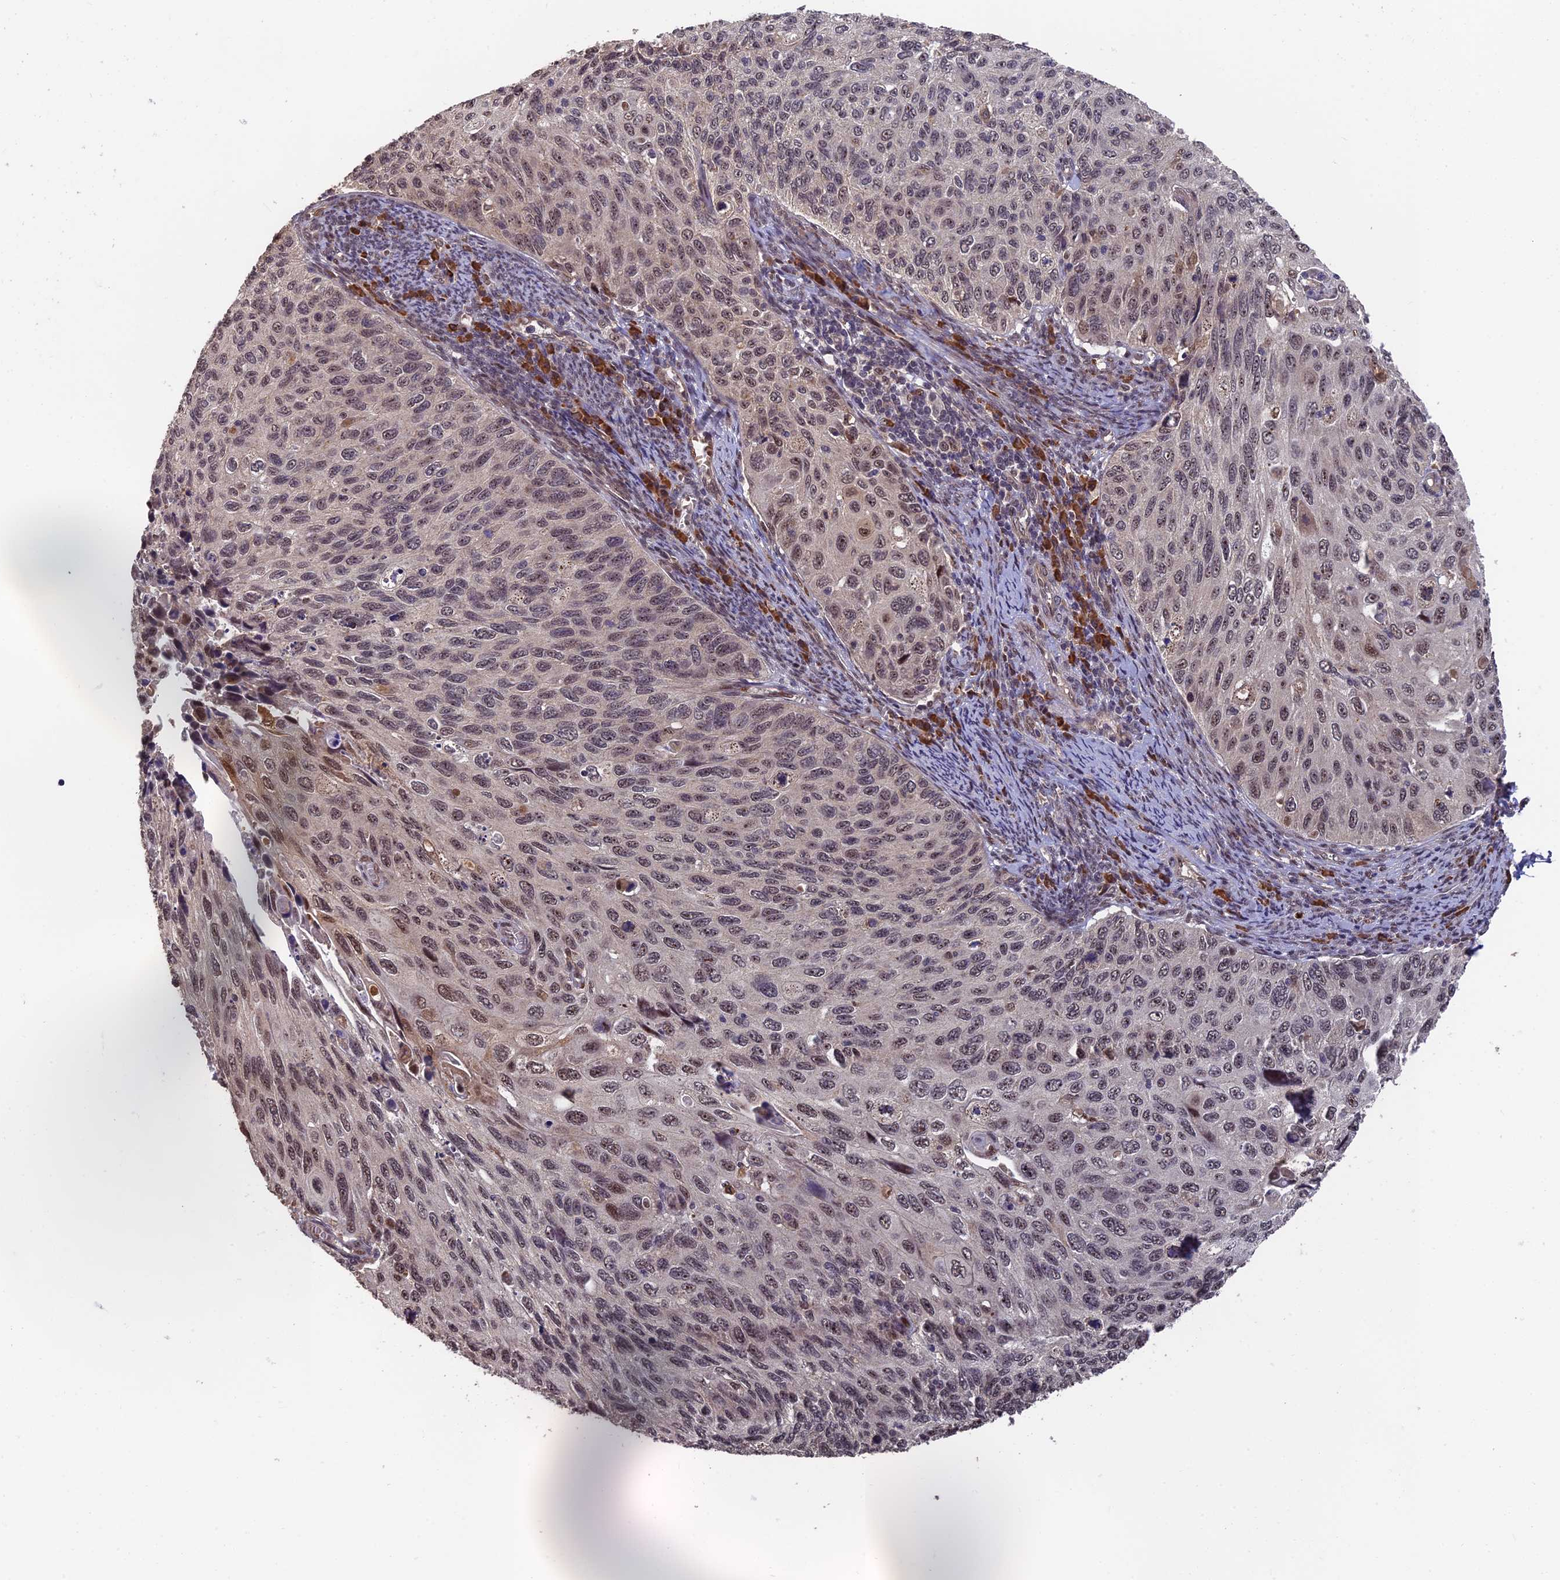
{"staining": {"intensity": "moderate", "quantity": "25%-75%", "location": "nuclear"}, "tissue": "cervical cancer", "cell_type": "Tumor cells", "image_type": "cancer", "snomed": [{"axis": "morphology", "description": "Squamous cell carcinoma, NOS"}, {"axis": "topography", "description": "Cervix"}], "caption": "Squamous cell carcinoma (cervical) stained with a protein marker shows moderate staining in tumor cells.", "gene": "OSBPL1A", "patient": {"sex": "female", "age": 70}}